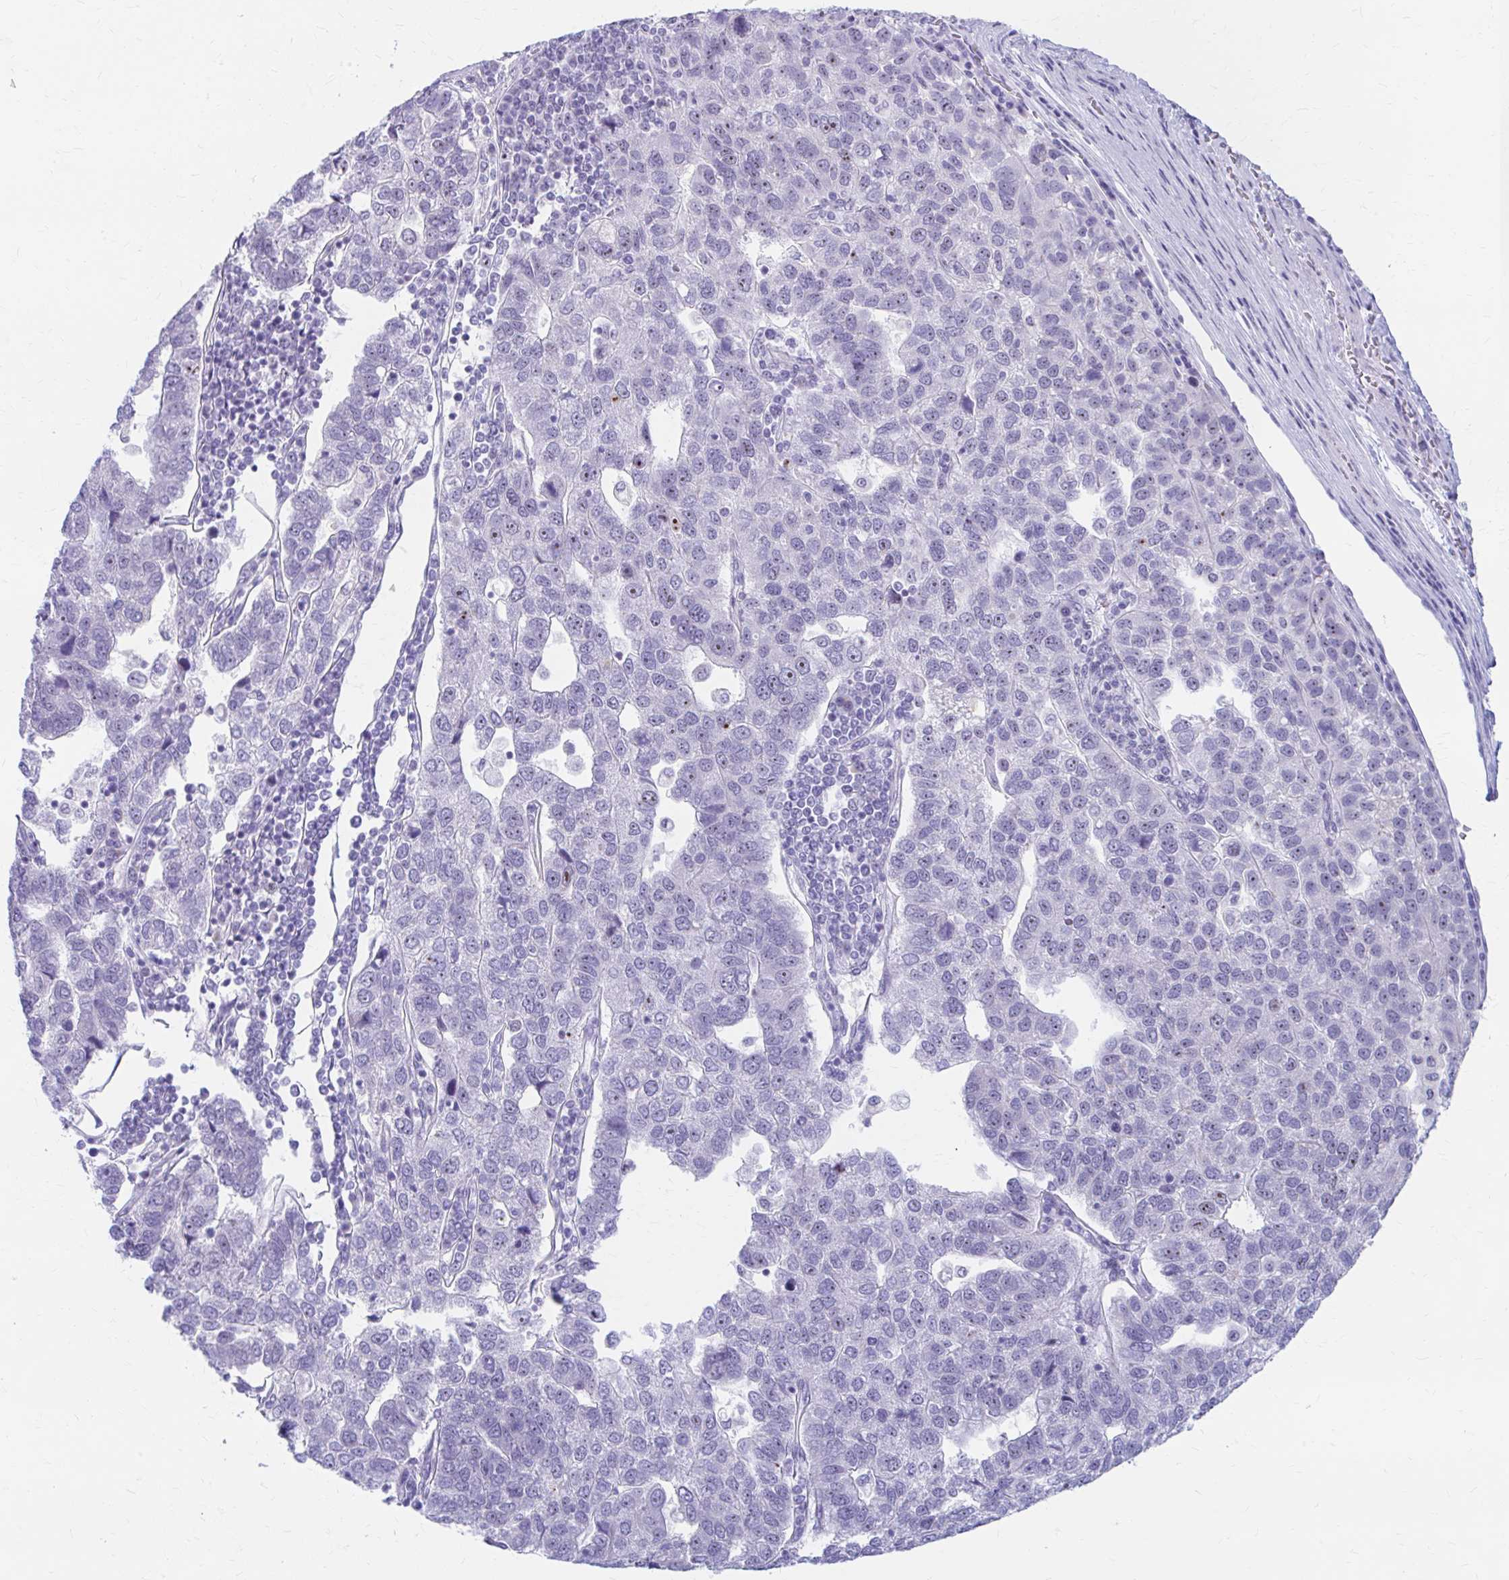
{"staining": {"intensity": "moderate", "quantity": "25%-75%", "location": "nuclear"}, "tissue": "pancreatic cancer", "cell_type": "Tumor cells", "image_type": "cancer", "snomed": [{"axis": "morphology", "description": "Adenocarcinoma, NOS"}, {"axis": "topography", "description": "Pancreas"}], "caption": "Tumor cells reveal medium levels of moderate nuclear positivity in approximately 25%-75% of cells in pancreatic cancer (adenocarcinoma).", "gene": "FTSJ3", "patient": {"sex": "female", "age": 61}}